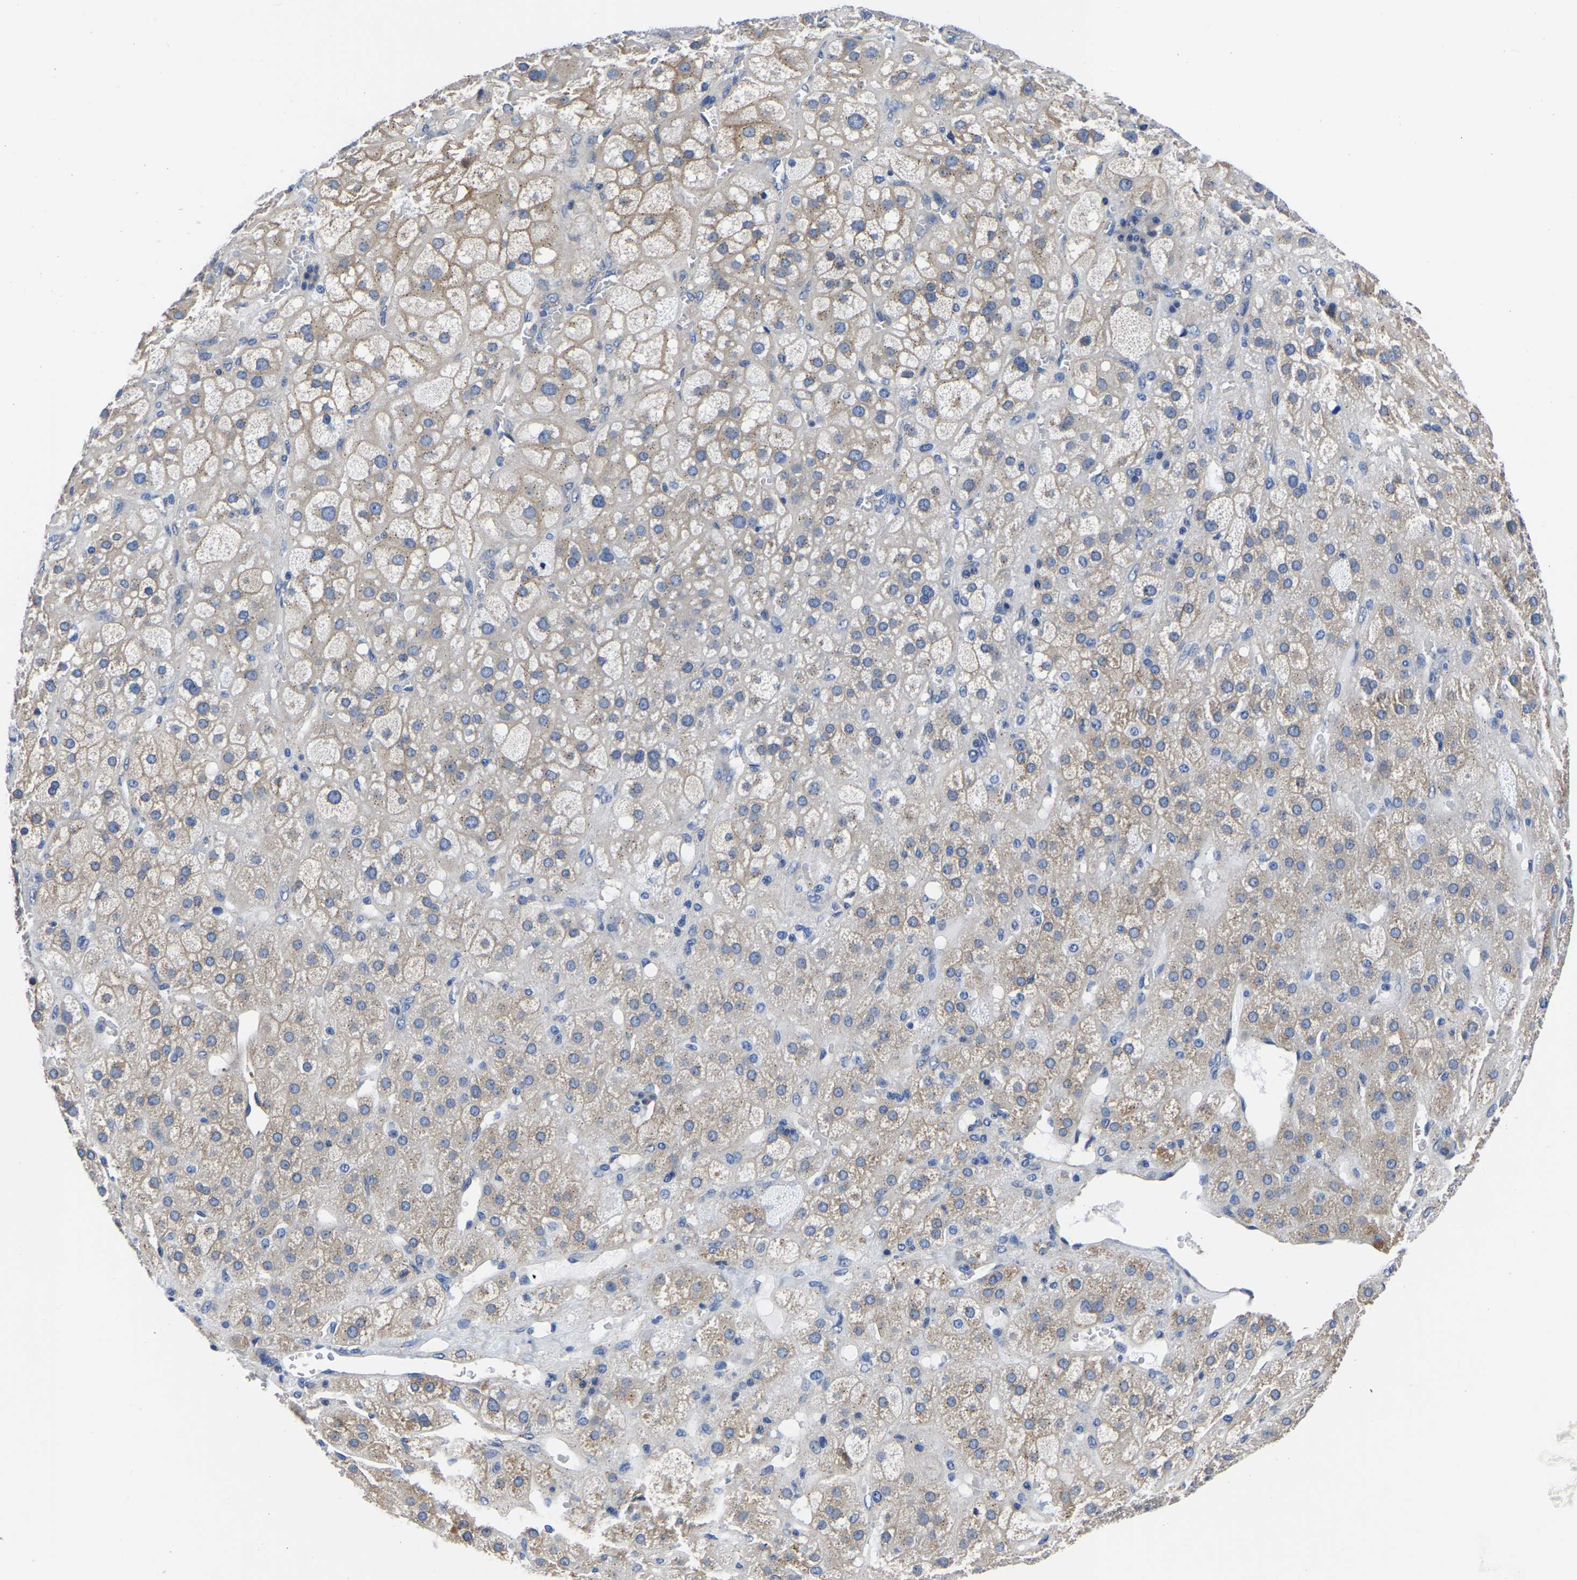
{"staining": {"intensity": "moderate", "quantity": "25%-75%", "location": "cytoplasmic/membranous"}, "tissue": "adrenal gland", "cell_type": "Glandular cells", "image_type": "normal", "snomed": [{"axis": "morphology", "description": "Normal tissue, NOS"}, {"axis": "topography", "description": "Adrenal gland"}], "caption": "Glandular cells display medium levels of moderate cytoplasmic/membranous staining in about 25%-75% of cells in benign adrenal gland.", "gene": "TFG", "patient": {"sex": "female", "age": 47}}